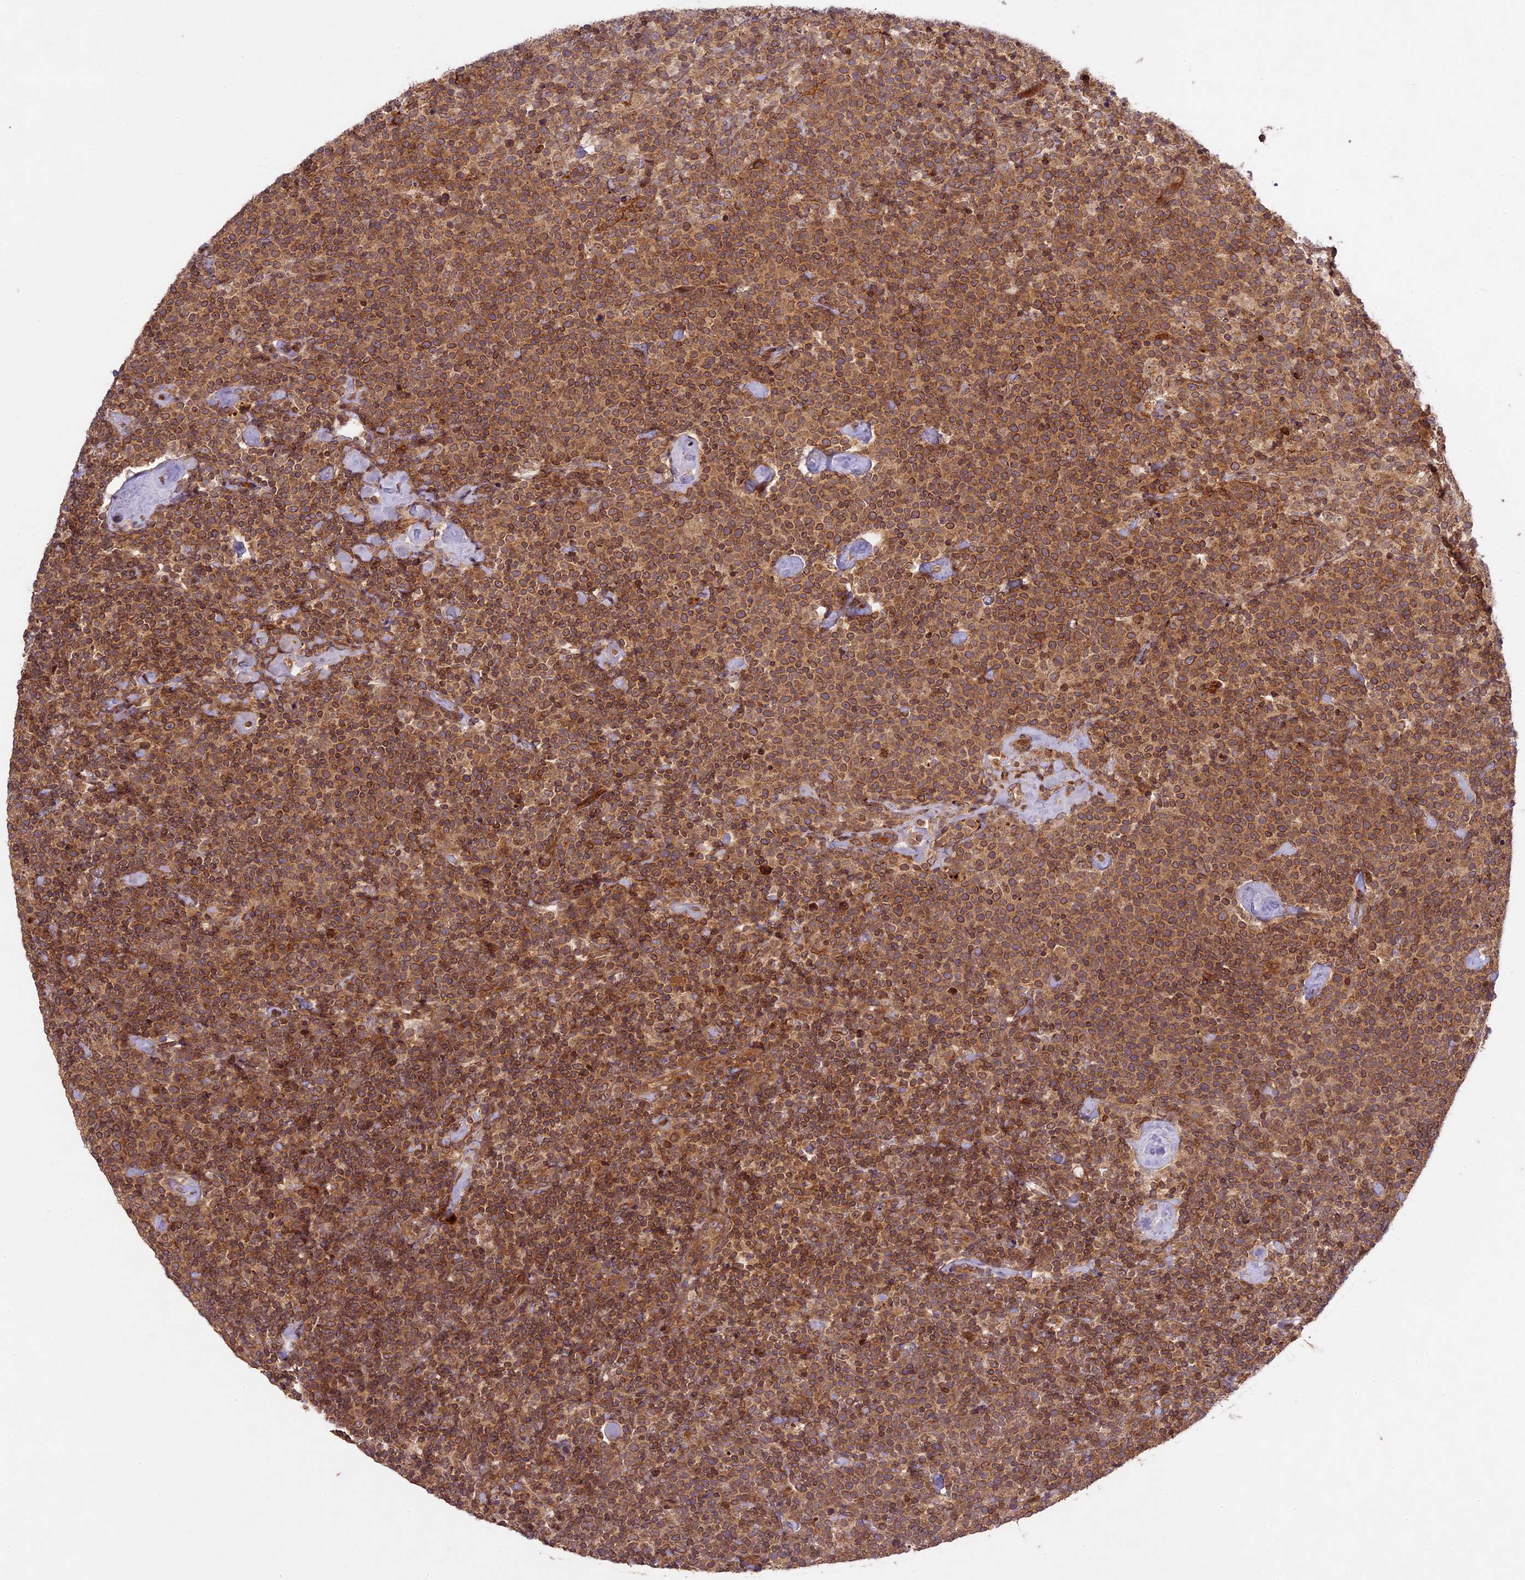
{"staining": {"intensity": "moderate", "quantity": ">75%", "location": "cytoplasmic/membranous"}, "tissue": "lymphoma", "cell_type": "Tumor cells", "image_type": "cancer", "snomed": [{"axis": "morphology", "description": "Malignant lymphoma, non-Hodgkin's type, High grade"}, {"axis": "topography", "description": "Lymph node"}], "caption": "Protein staining of lymphoma tissue demonstrates moderate cytoplasmic/membranous positivity in about >75% of tumor cells.", "gene": "DGKH", "patient": {"sex": "male", "age": 61}}